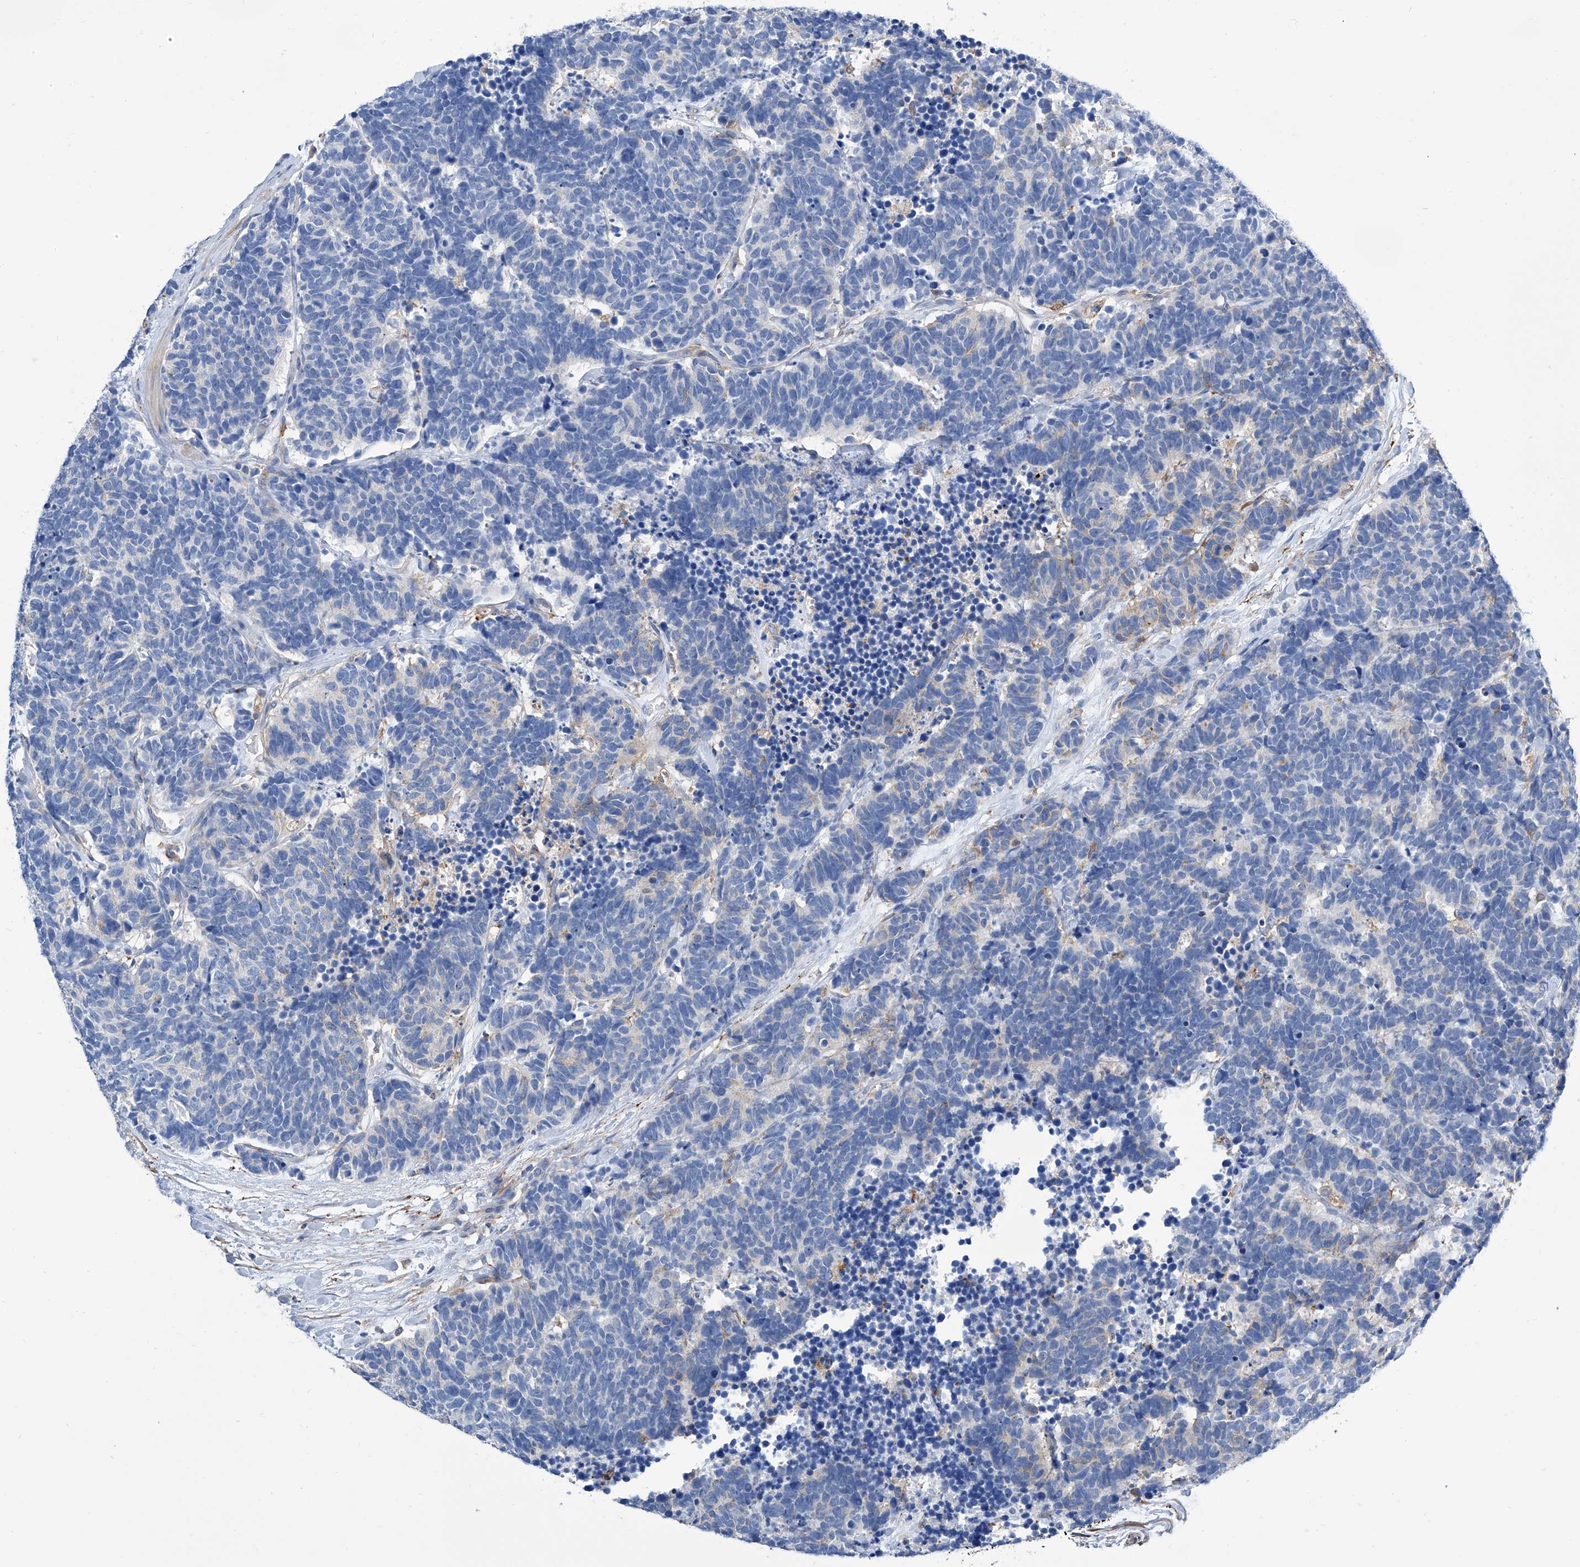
{"staining": {"intensity": "negative", "quantity": "none", "location": "none"}, "tissue": "carcinoid", "cell_type": "Tumor cells", "image_type": "cancer", "snomed": [{"axis": "morphology", "description": "Carcinoma, NOS"}, {"axis": "morphology", "description": "Carcinoid, malignant, NOS"}, {"axis": "topography", "description": "Urinary bladder"}], "caption": "Immunohistochemistry (IHC) histopathology image of human malignant carcinoid stained for a protein (brown), which reveals no expression in tumor cells. (DAB (3,3'-diaminobenzidine) IHC visualized using brightfield microscopy, high magnification).", "gene": "GPT", "patient": {"sex": "male", "age": 57}}